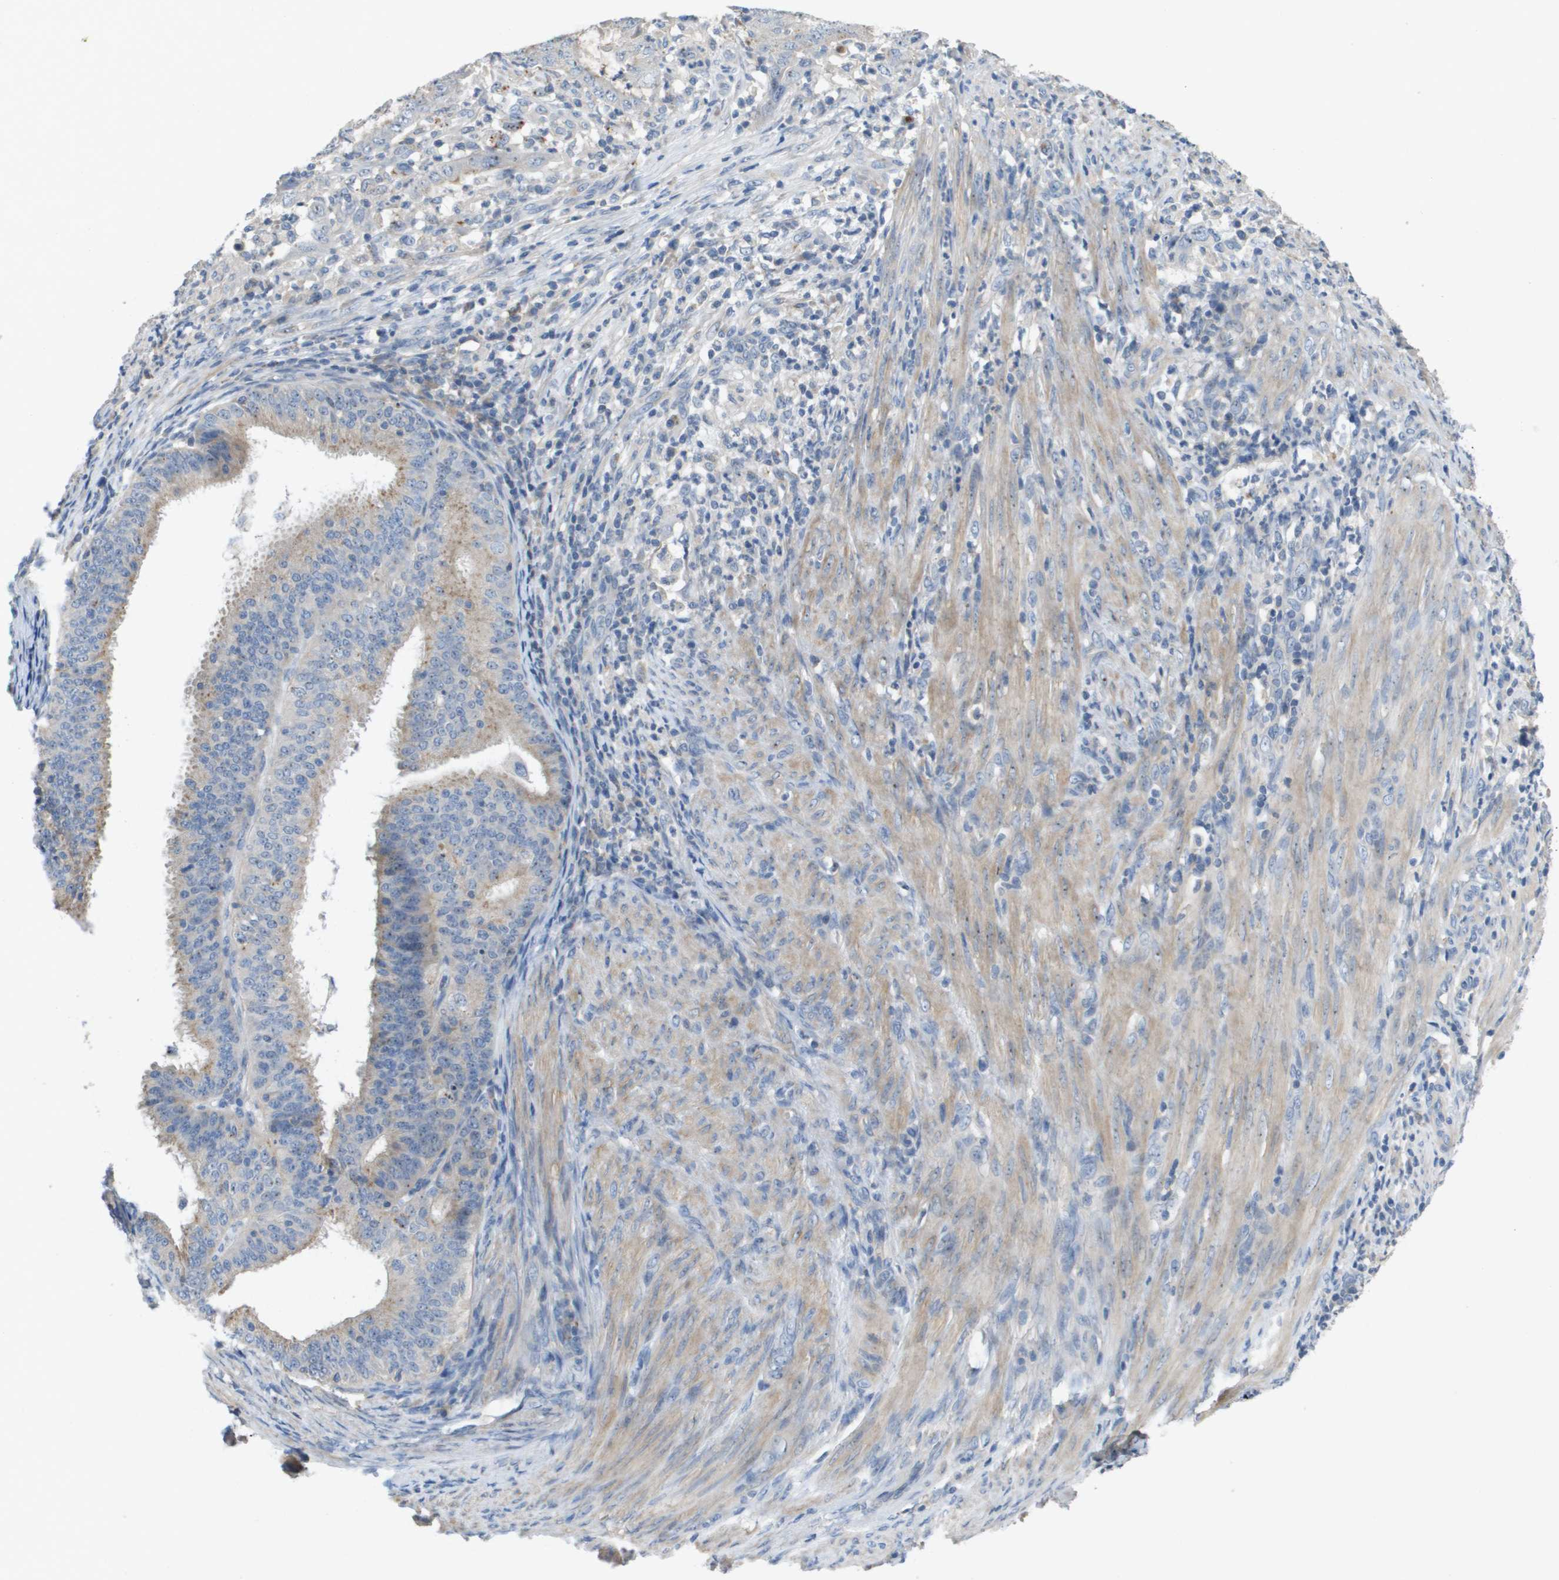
{"staining": {"intensity": "negative", "quantity": "none", "location": "none"}, "tissue": "endometrial cancer", "cell_type": "Tumor cells", "image_type": "cancer", "snomed": [{"axis": "morphology", "description": "Adenocarcinoma, NOS"}, {"axis": "topography", "description": "Endometrium"}], "caption": "Endometrial adenocarcinoma stained for a protein using immunohistochemistry (IHC) displays no staining tumor cells.", "gene": "B3GNT5", "patient": {"sex": "female", "age": 70}}